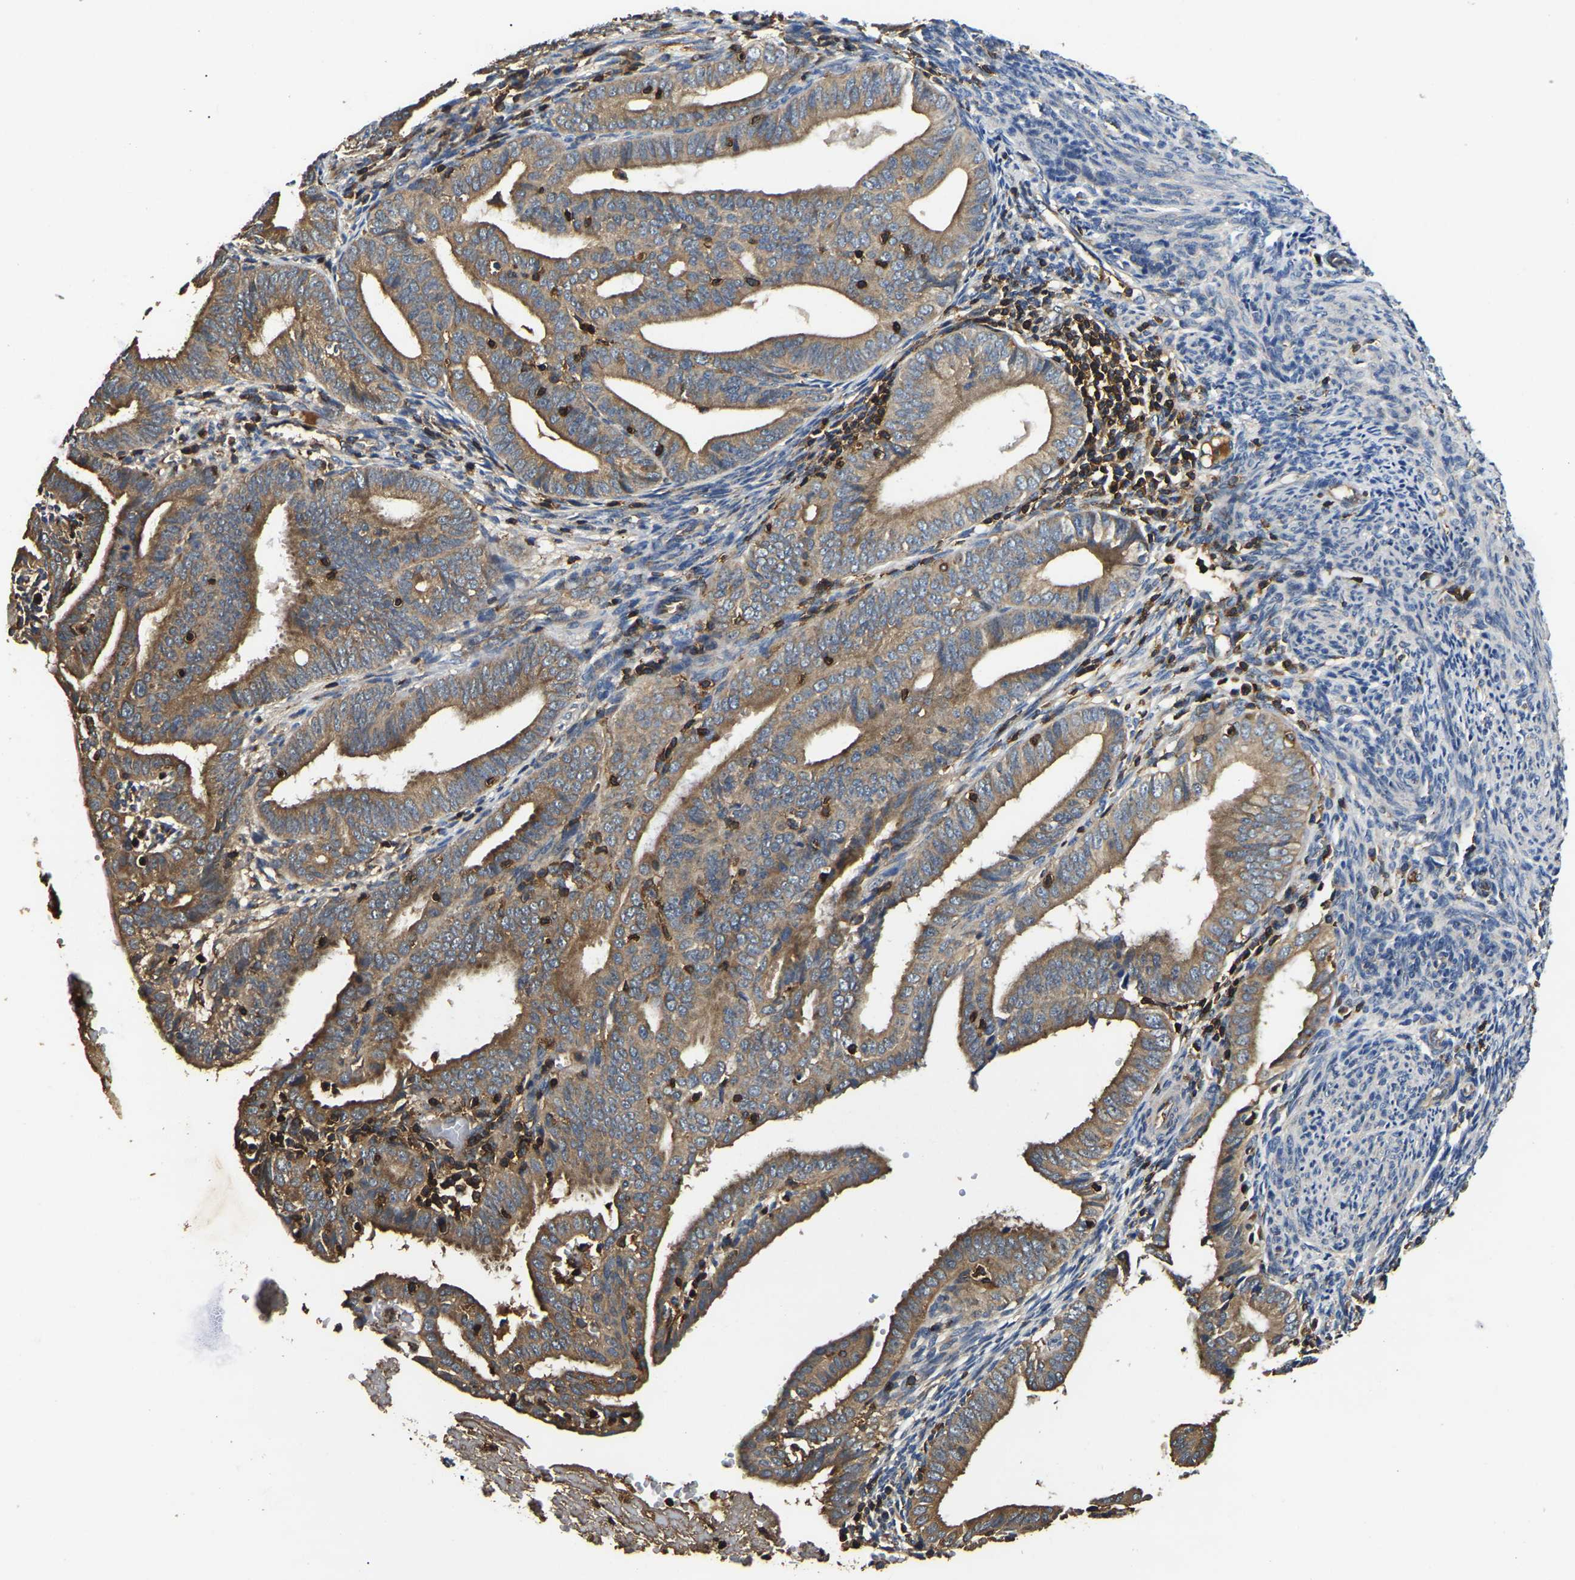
{"staining": {"intensity": "weak", "quantity": ">75%", "location": "cytoplasmic/membranous"}, "tissue": "endometrial cancer", "cell_type": "Tumor cells", "image_type": "cancer", "snomed": [{"axis": "morphology", "description": "Adenocarcinoma, NOS"}, {"axis": "topography", "description": "Endometrium"}], "caption": "An immunohistochemistry (IHC) micrograph of tumor tissue is shown. Protein staining in brown labels weak cytoplasmic/membranous positivity in adenocarcinoma (endometrial) within tumor cells.", "gene": "SMPD2", "patient": {"sex": "female", "age": 58}}